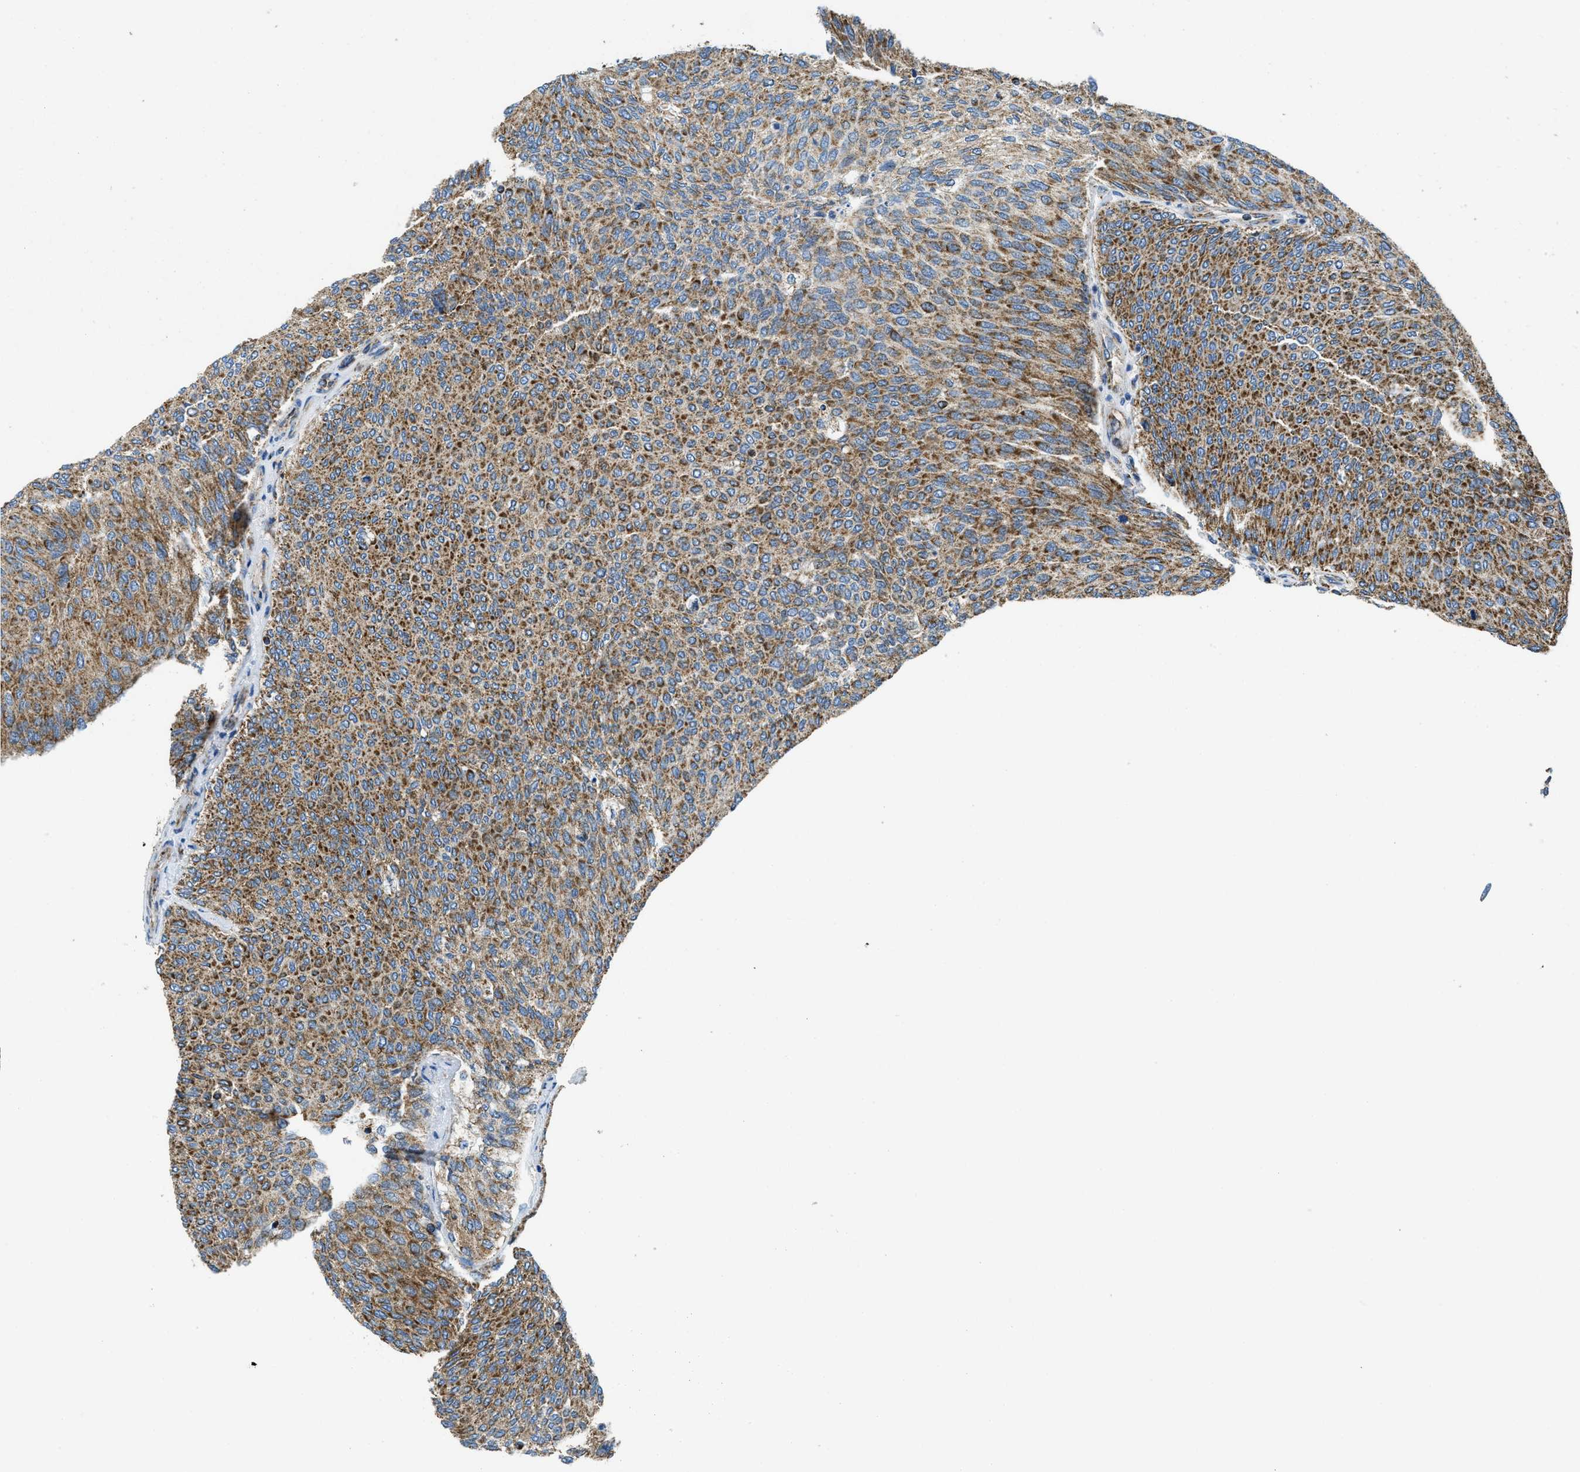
{"staining": {"intensity": "strong", "quantity": ">75%", "location": "cytoplasmic/membranous"}, "tissue": "urothelial cancer", "cell_type": "Tumor cells", "image_type": "cancer", "snomed": [{"axis": "morphology", "description": "Urothelial carcinoma, Low grade"}, {"axis": "topography", "description": "Urinary bladder"}], "caption": "Protein expression analysis of human urothelial cancer reveals strong cytoplasmic/membranous expression in about >75% of tumor cells.", "gene": "STK33", "patient": {"sex": "female", "age": 79}}